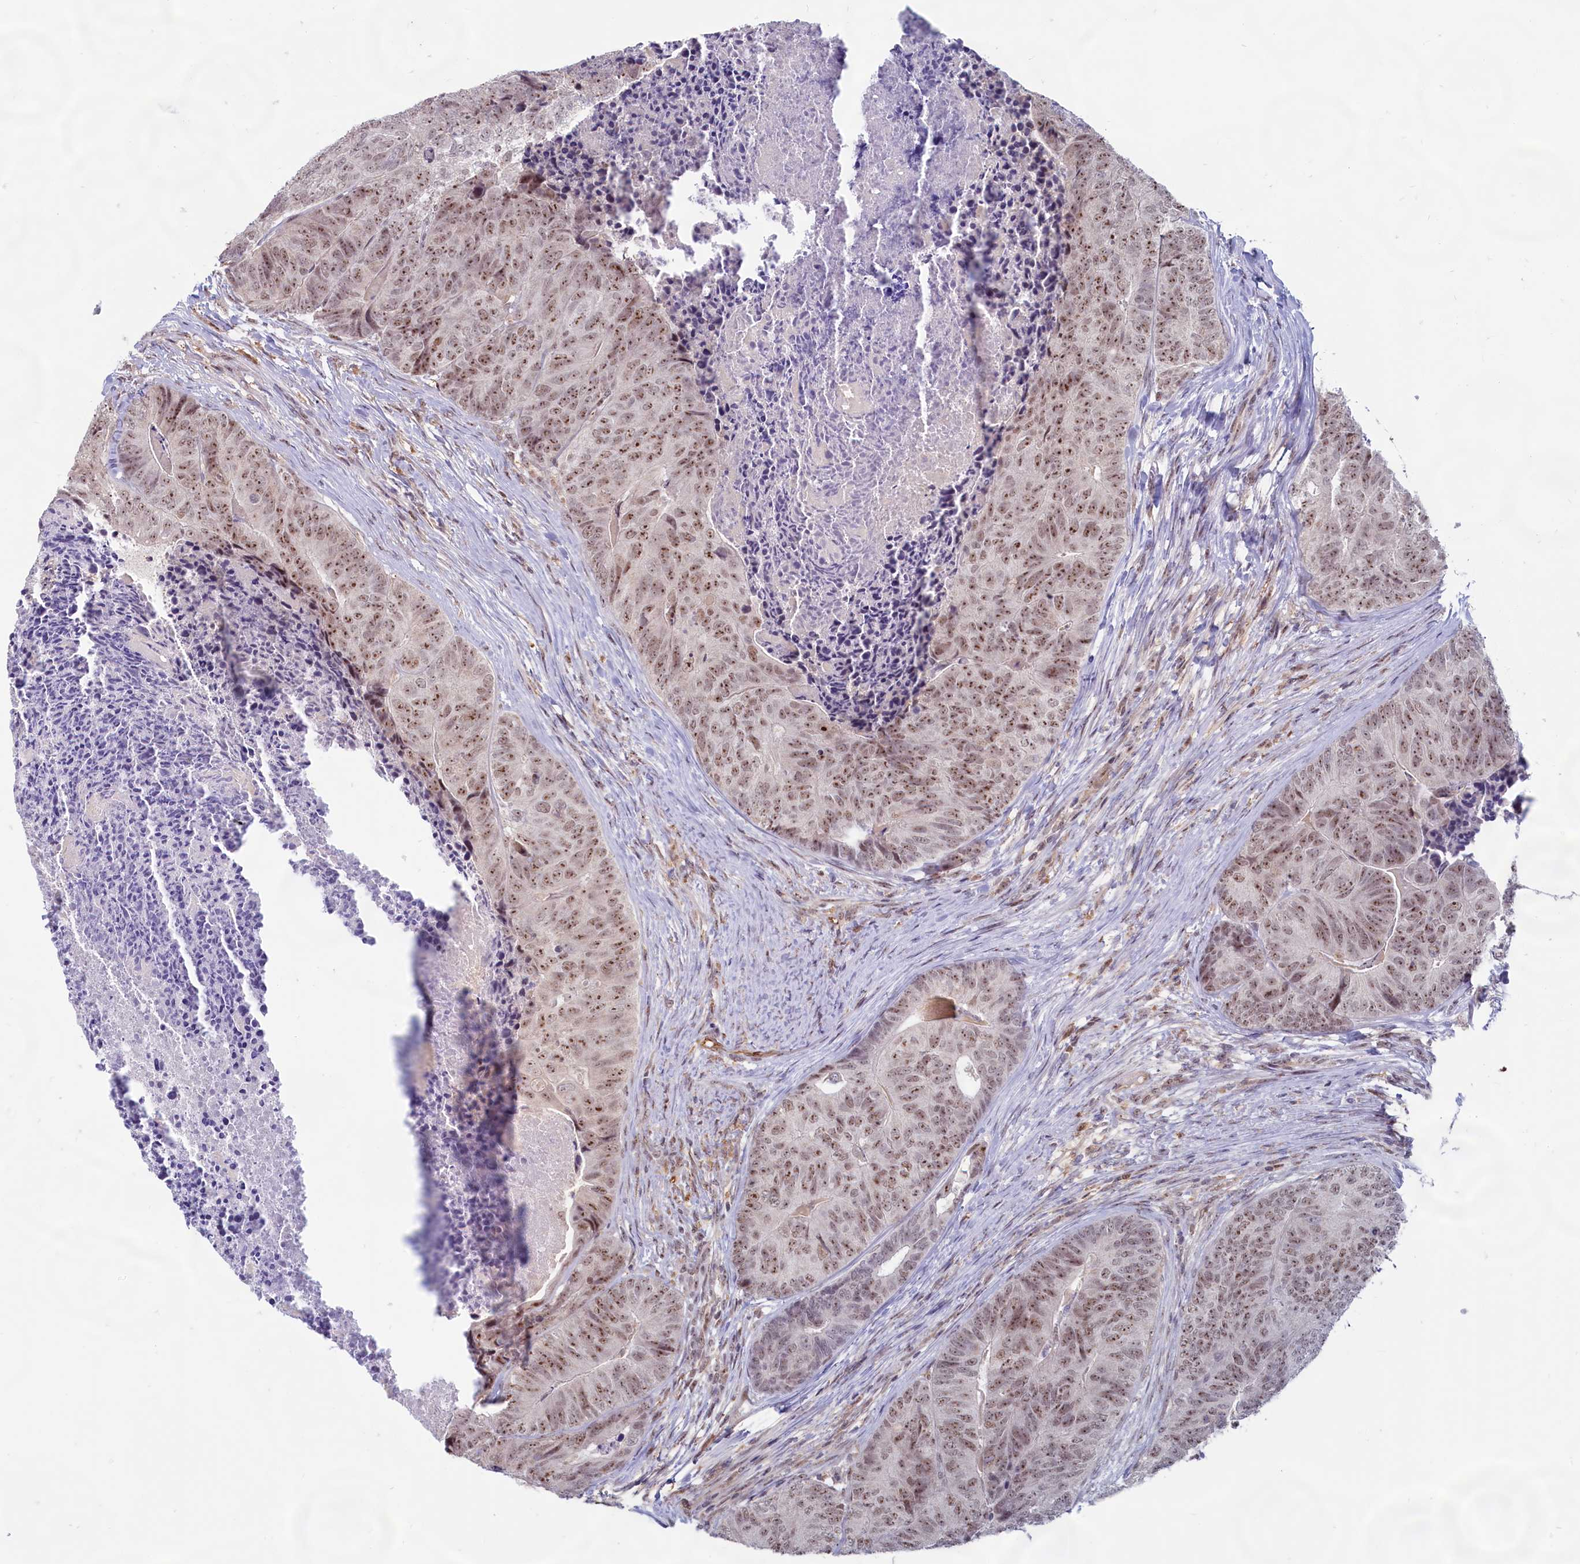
{"staining": {"intensity": "moderate", "quantity": ">75%", "location": "nuclear"}, "tissue": "colorectal cancer", "cell_type": "Tumor cells", "image_type": "cancer", "snomed": [{"axis": "morphology", "description": "Adenocarcinoma, NOS"}, {"axis": "topography", "description": "Colon"}], "caption": "Tumor cells exhibit medium levels of moderate nuclear expression in approximately >75% of cells in colorectal cancer. Immunohistochemistry (ihc) stains the protein in brown and the nuclei are stained blue.", "gene": "C1D", "patient": {"sex": "female", "age": 67}}